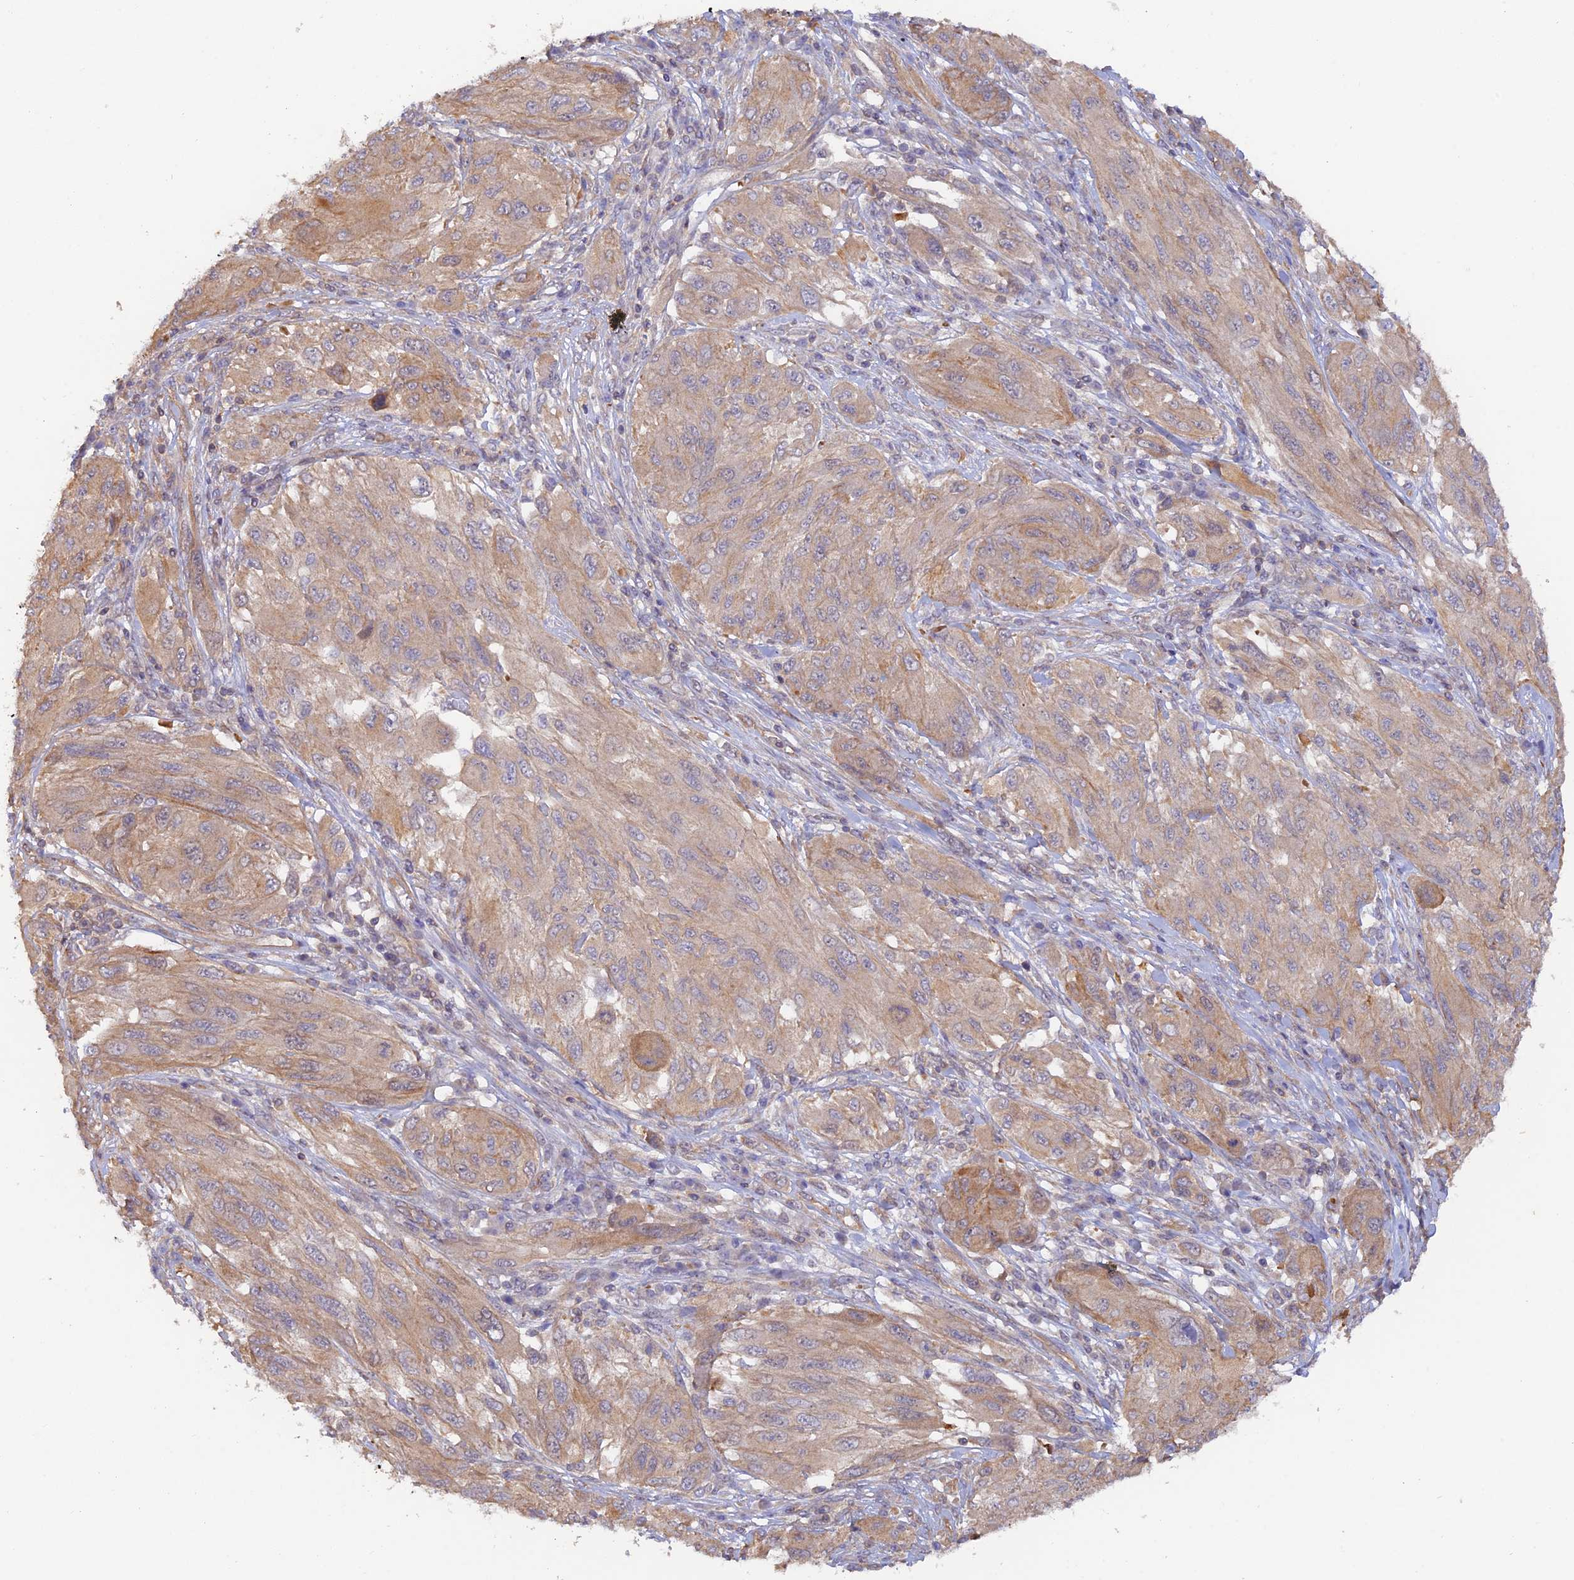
{"staining": {"intensity": "weak", "quantity": ">75%", "location": "cytoplasmic/membranous"}, "tissue": "melanoma", "cell_type": "Tumor cells", "image_type": "cancer", "snomed": [{"axis": "morphology", "description": "Malignant melanoma, NOS"}, {"axis": "topography", "description": "Skin"}], "caption": "Melanoma tissue shows weak cytoplasmic/membranous staining in about >75% of tumor cells, visualized by immunohistochemistry.", "gene": "MYO9A", "patient": {"sex": "female", "age": 91}}